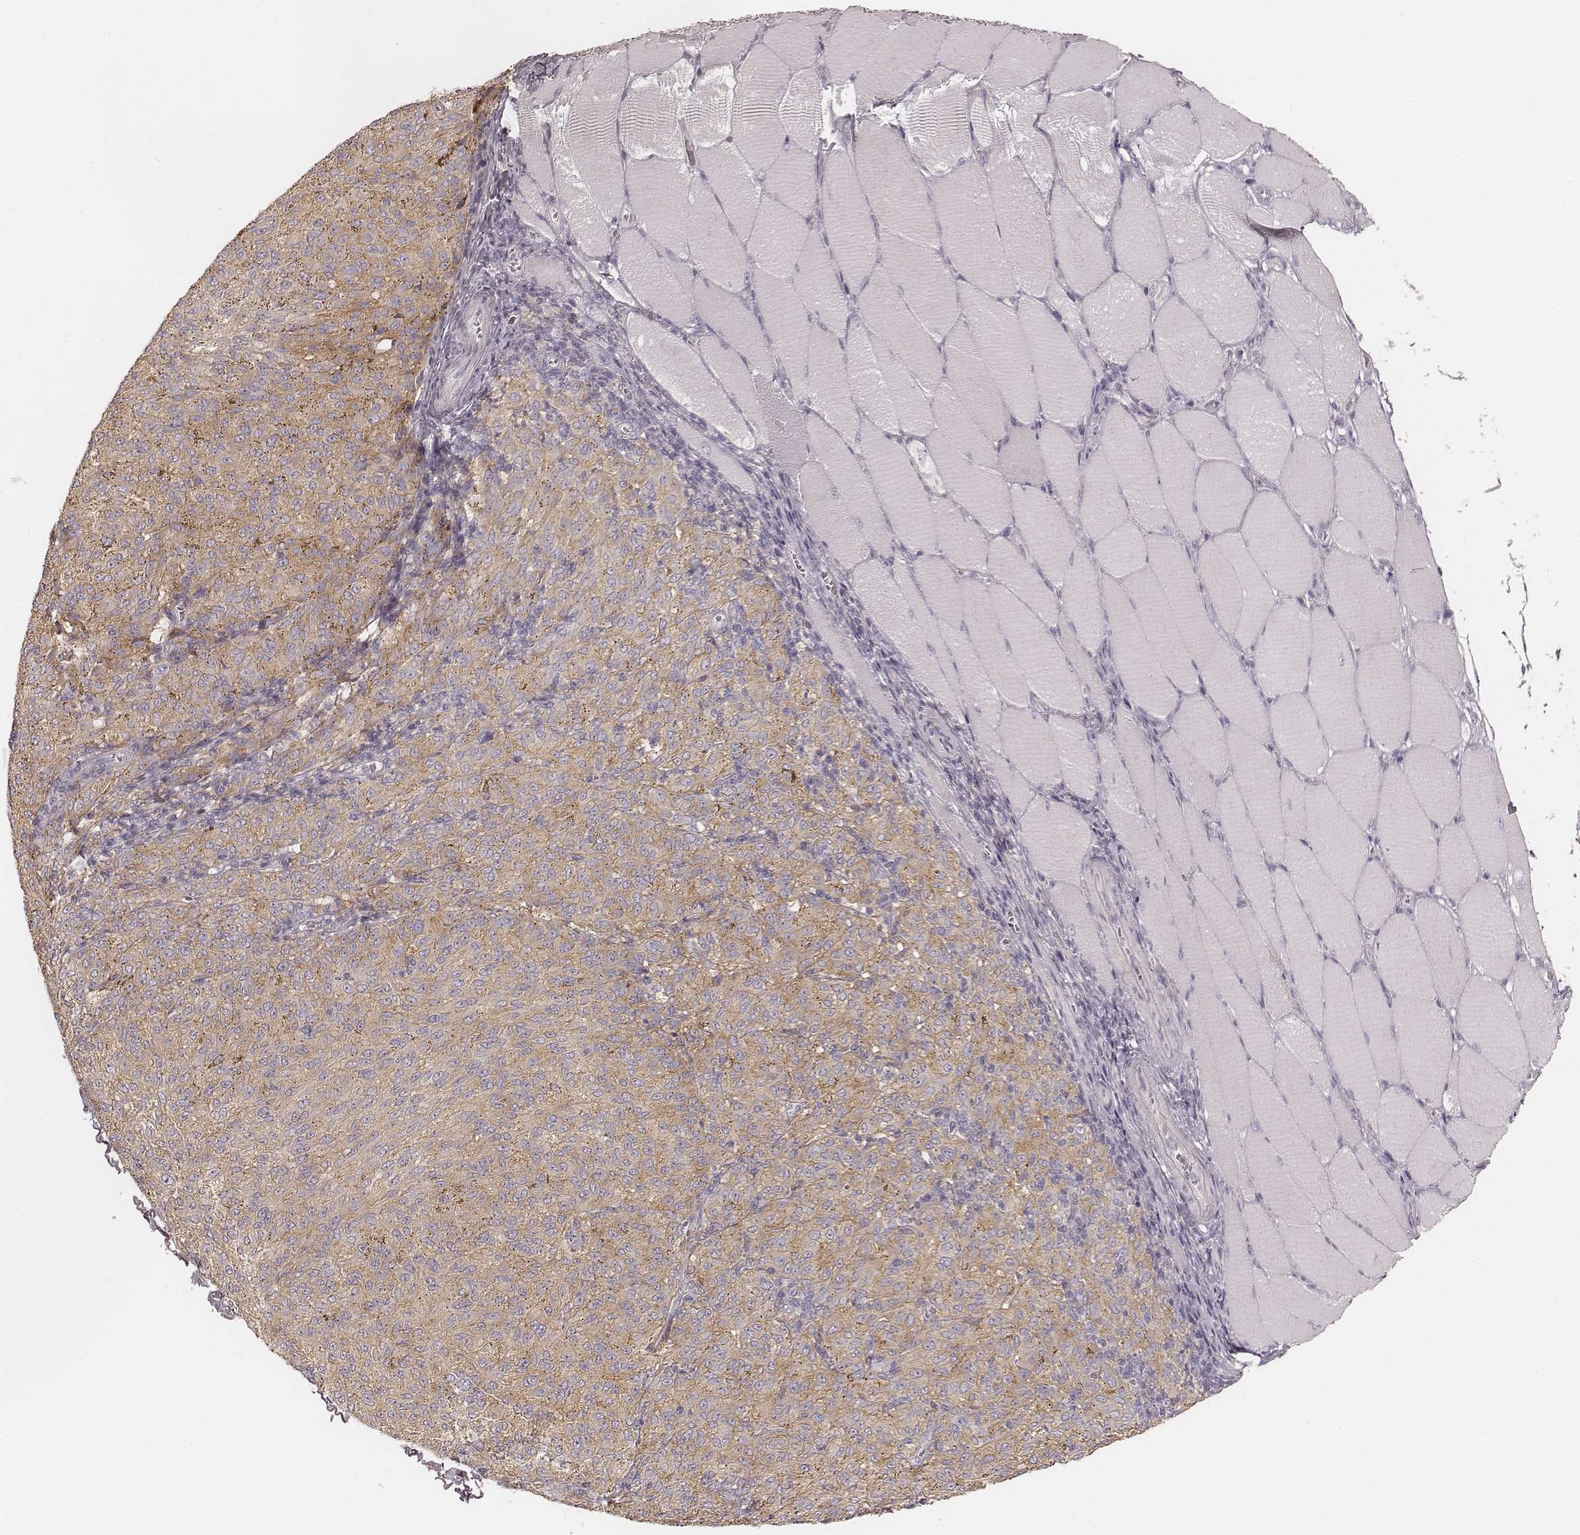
{"staining": {"intensity": "negative", "quantity": "none", "location": "none"}, "tissue": "melanoma", "cell_type": "Tumor cells", "image_type": "cancer", "snomed": [{"axis": "morphology", "description": "Malignant melanoma, NOS"}, {"axis": "topography", "description": "Skin"}], "caption": "The immunohistochemistry (IHC) image has no significant staining in tumor cells of melanoma tissue. (Stains: DAB (3,3'-diaminobenzidine) immunohistochemistry (IHC) with hematoxylin counter stain, Microscopy: brightfield microscopy at high magnification).", "gene": "FMNL2", "patient": {"sex": "female", "age": 72}}